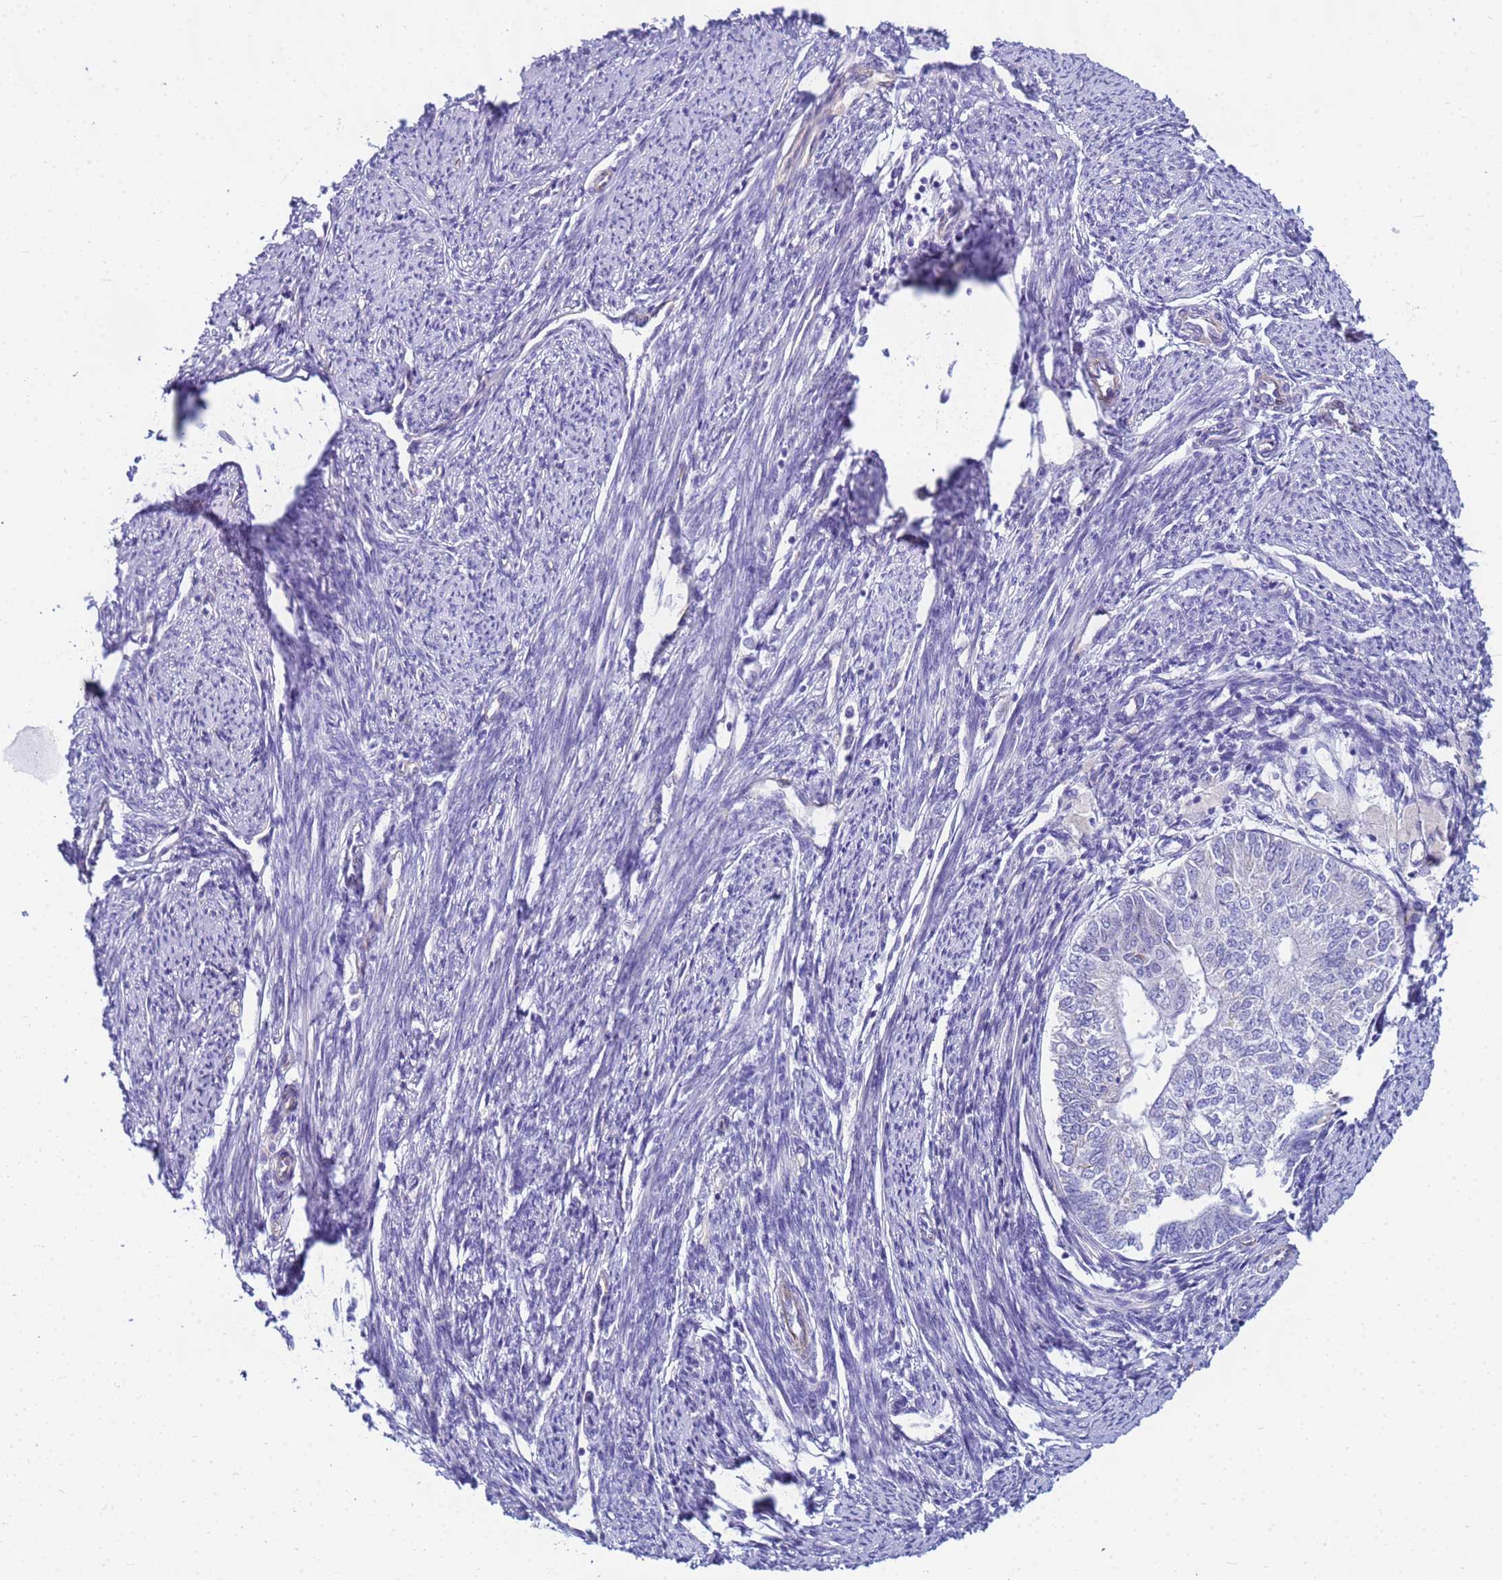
{"staining": {"intensity": "negative", "quantity": "none", "location": "none"}, "tissue": "smooth muscle", "cell_type": "Smooth muscle cells", "image_type": "normal", "snomed": [{"axis": "morphology", "description": "Normal tissue, NOS"}, {"axis": "topography", "description": "Smooth muscle"}, {"axis": "topography", "description": "Uterus"}], "caption": "IHC of normal human smooth muscle demonstrates no staining in smooth muscle cells. (Immunohistochemistry, brightfield microscopy, high magnification).", "gene": "UBXN2B", "patient": {"sex": "female", "age": 59}}